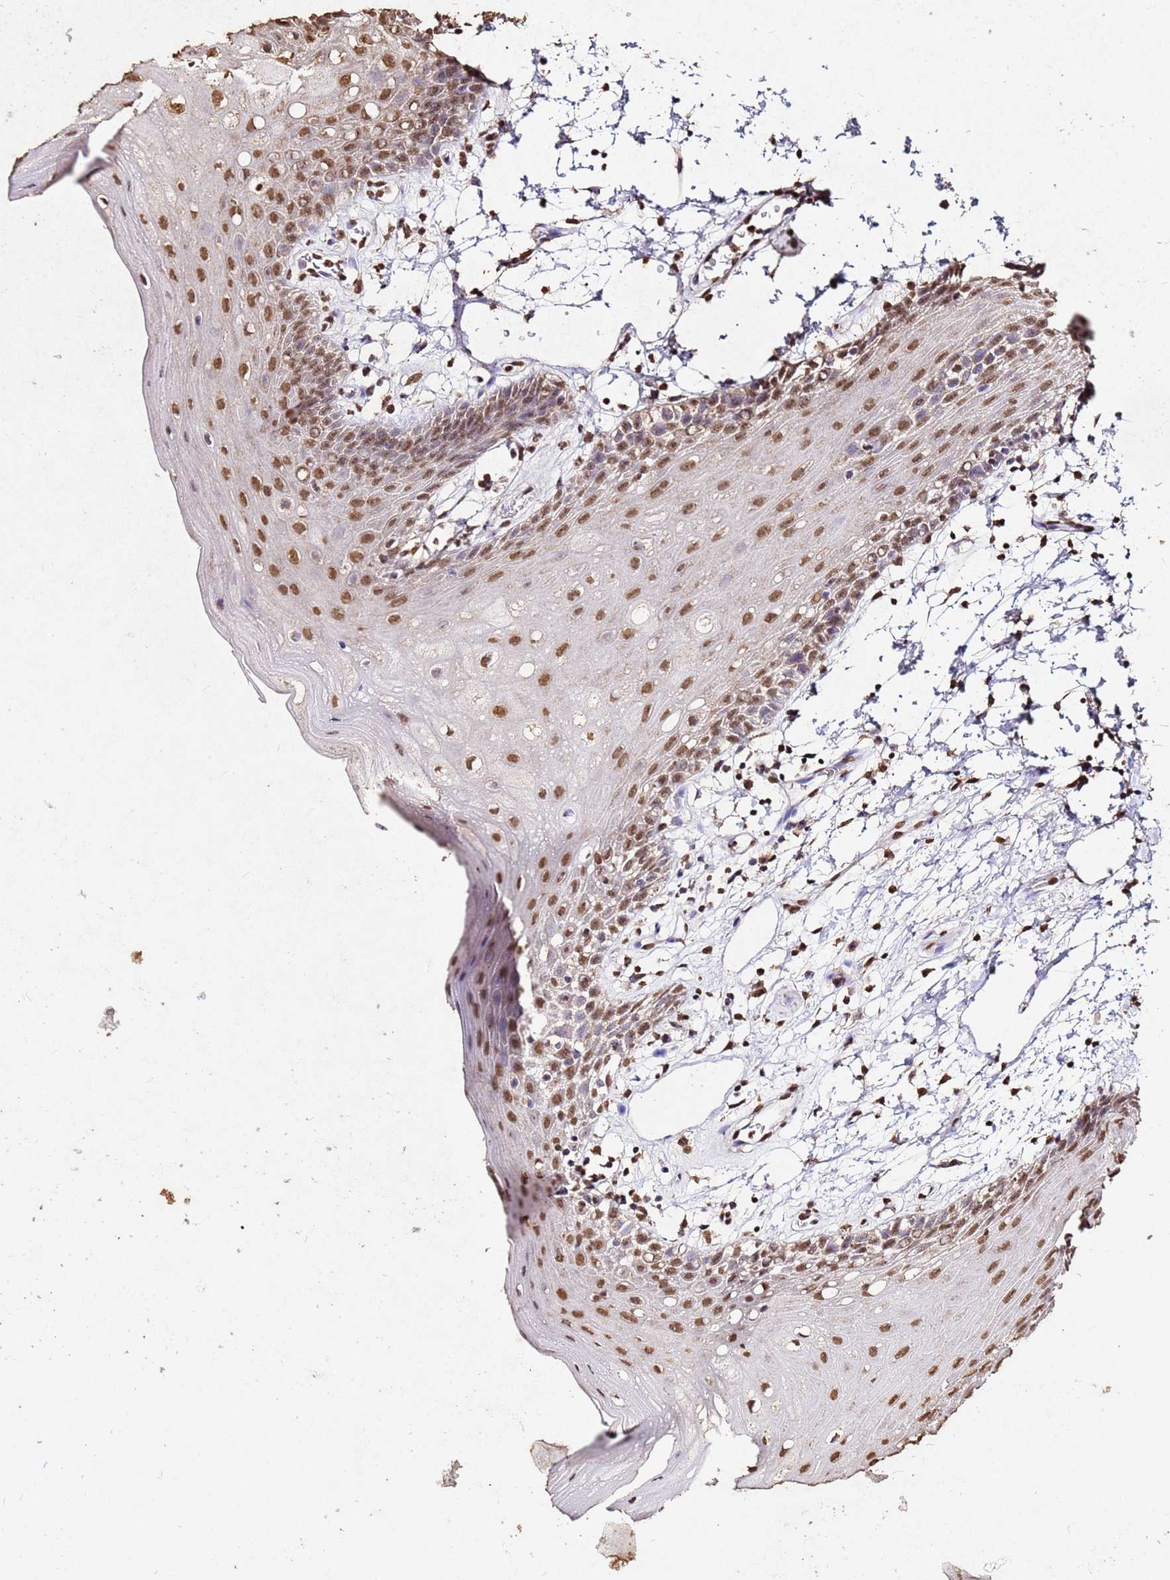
{"staining": {"intensity": "strong", "quantity": ">75%", "location": "nuclear"}, "tissue": "oral mucosa", "cell_type": "Squamous epithelial cells", "image_type": "normal", "snomed": [{"axis": "morphology", "description": "Normal tissue, NOS"}, {"axis": "topography", "description": "Oral tissue"}, {"axis": "topography", "description": "Tounge, NOS"}], "caption": "Immunohistochemical staining of benign human oral mucosa reveals >75% levels of strong nuclear protein expression in about >75% of squamous epithelial cells.", "gene": "MYOCD", "patient": {"sex": "female", "age": 59}}